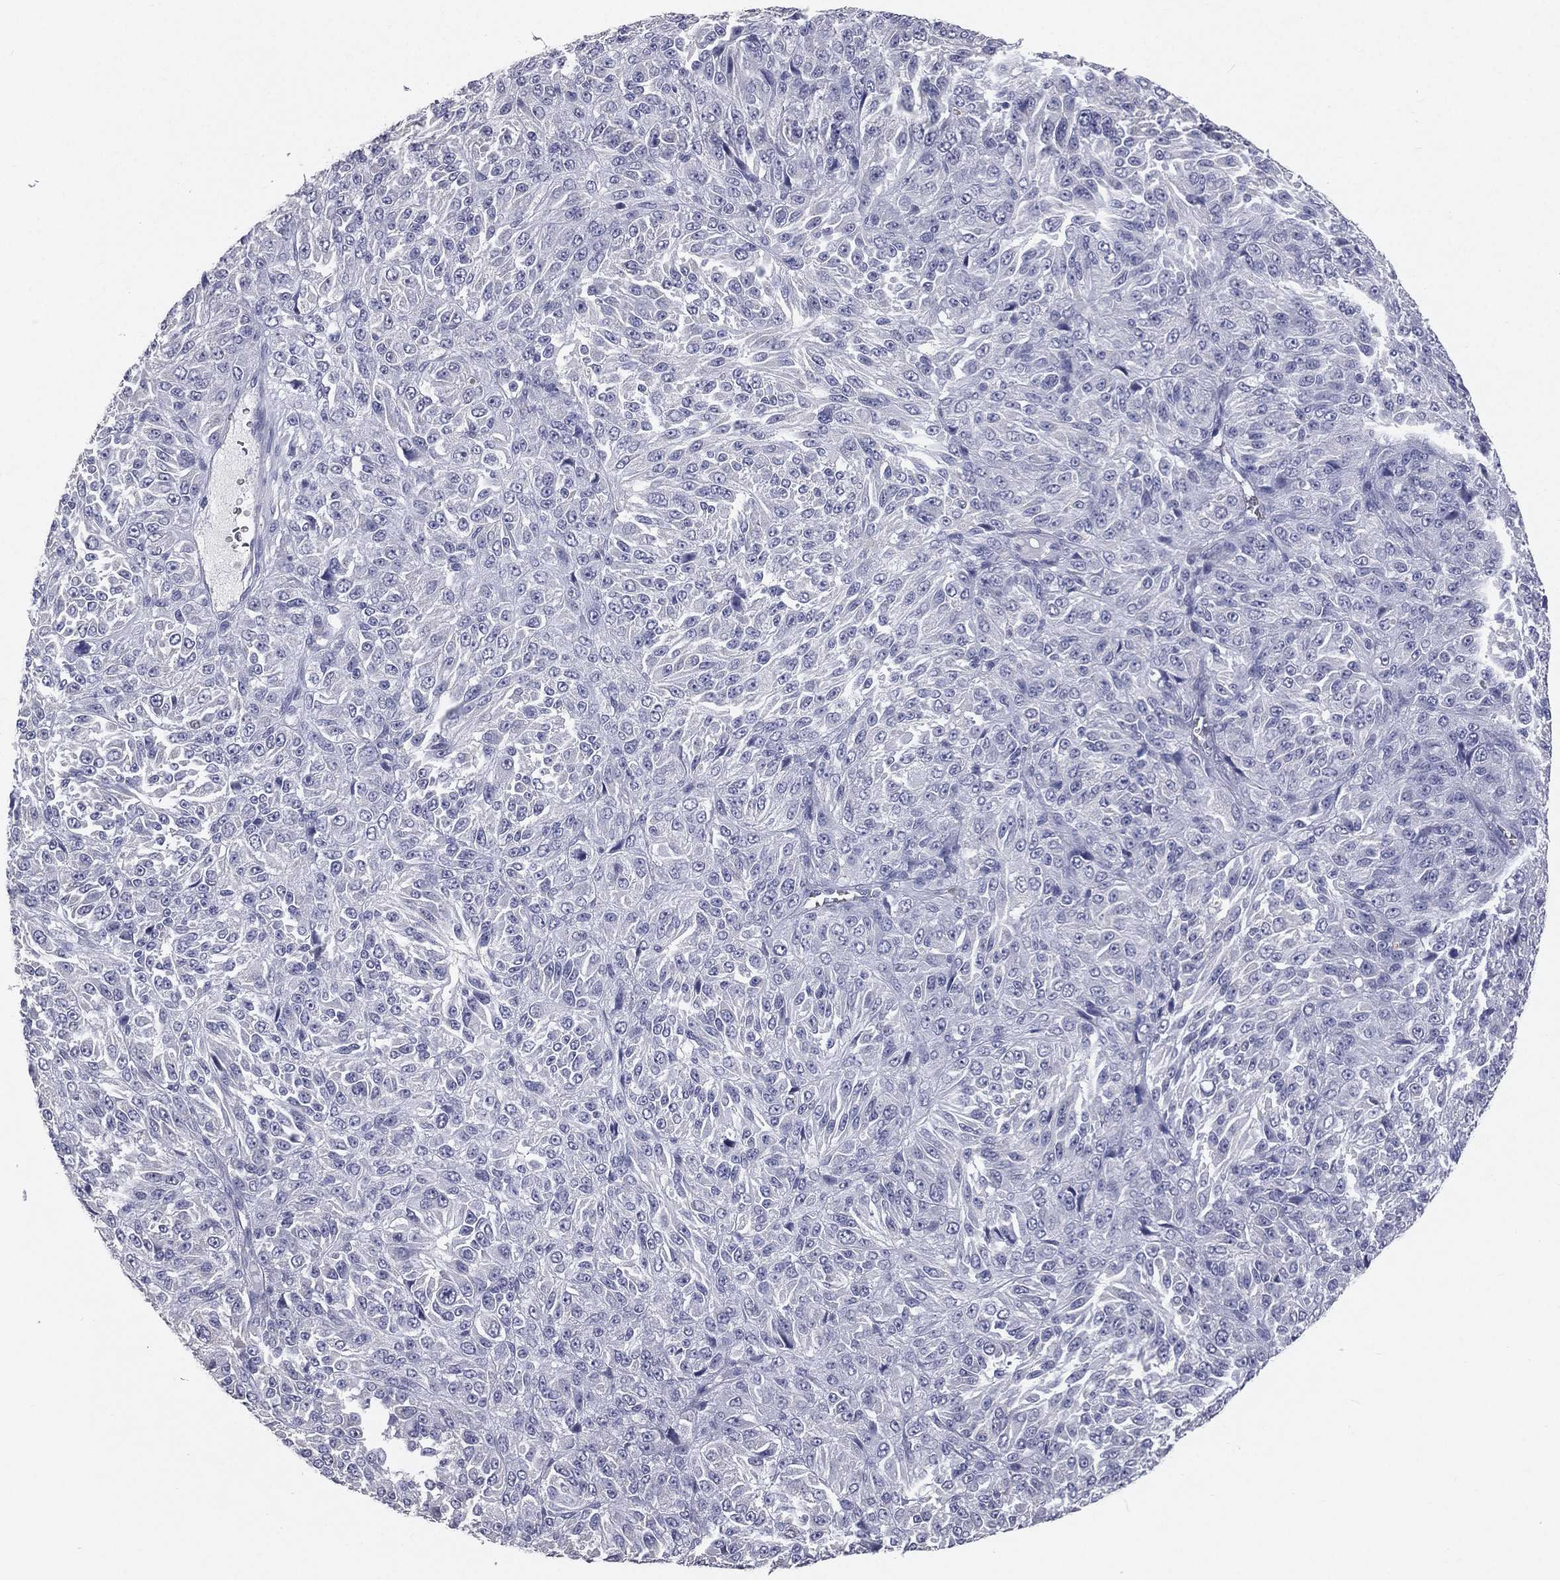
{"staining": {"intensity": "negative", "quantity": "none", "location": "none"}, "tissue": "melanoma", "cell_type": "Tumor cells", "image_type": "cancer", "snomed": [{"axis": "morphology", "description": "Malignant melanoma, Metastatic site"}, {"axis": "topography", "description": "Brain"}], "caption": "IHC histopathology image of malignant melanoma (metastatic site) stained for a protein (brown), which shows no positivity in tumor cells.", "gene": "ESX1", "patient": {"sex": "female", "age": 56}}